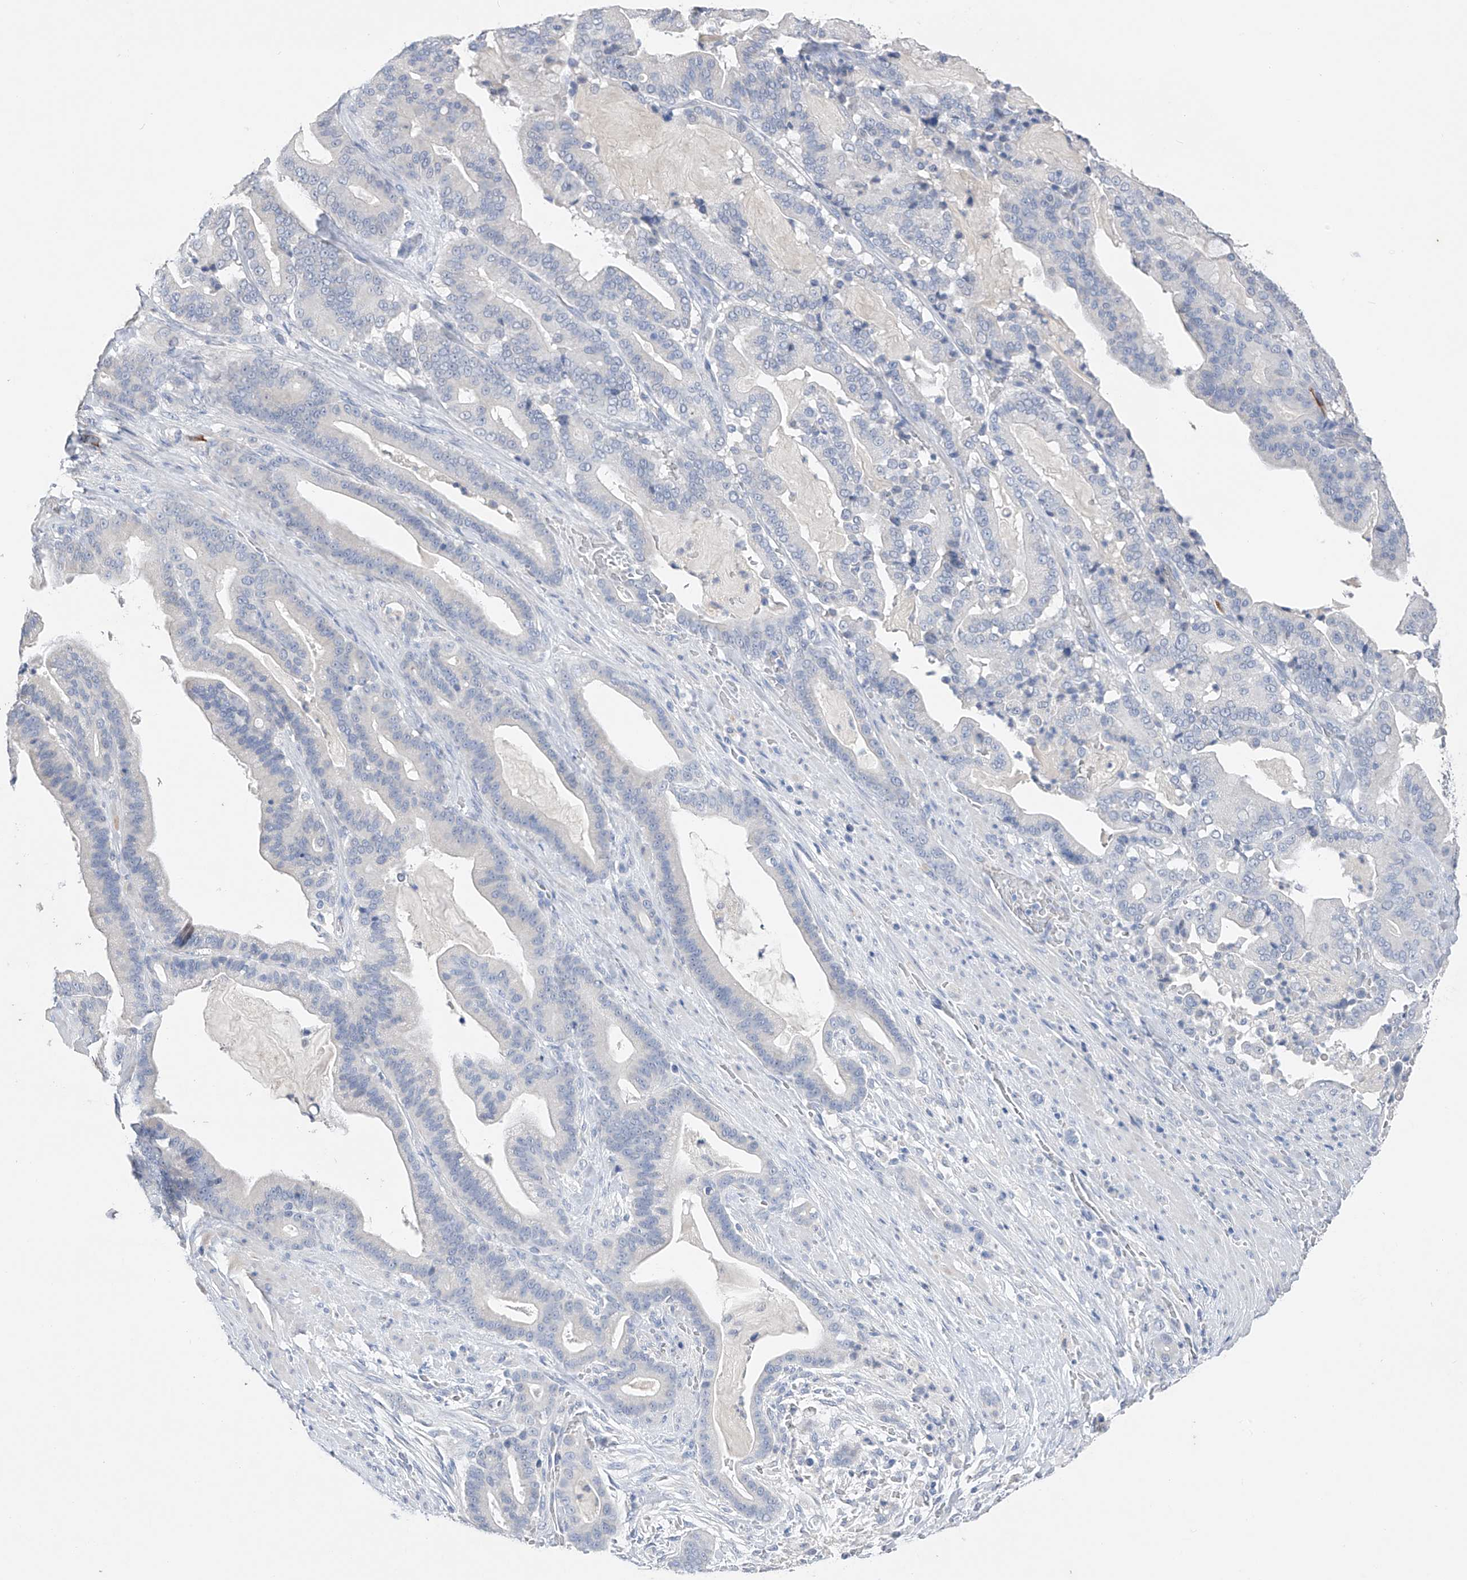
{"staining": {"intensity": "negative", "quantity": "none", "location": "none"}, "tissue": "pancreatic cancer", "cell_type": "Tumor cells", "image_type": "cancer", "snomed": [{"axis": "morphology", "description": "Adenocarcinoma, NOS"}, {"axis": "topography", "description": "Pancreas"}], "caption": "Image shows no significant protein staining in tumor cells of pancreatic cancer. The staining was performed using DAB (3,3'-diaminobenzidine) to visualize the protein expression in brown, while the nuclei were stained in blue with hematoxylin (Magnification: 20x).", "gene": "ADRA1A", "patient": {"sex": "male", "age": 63}}